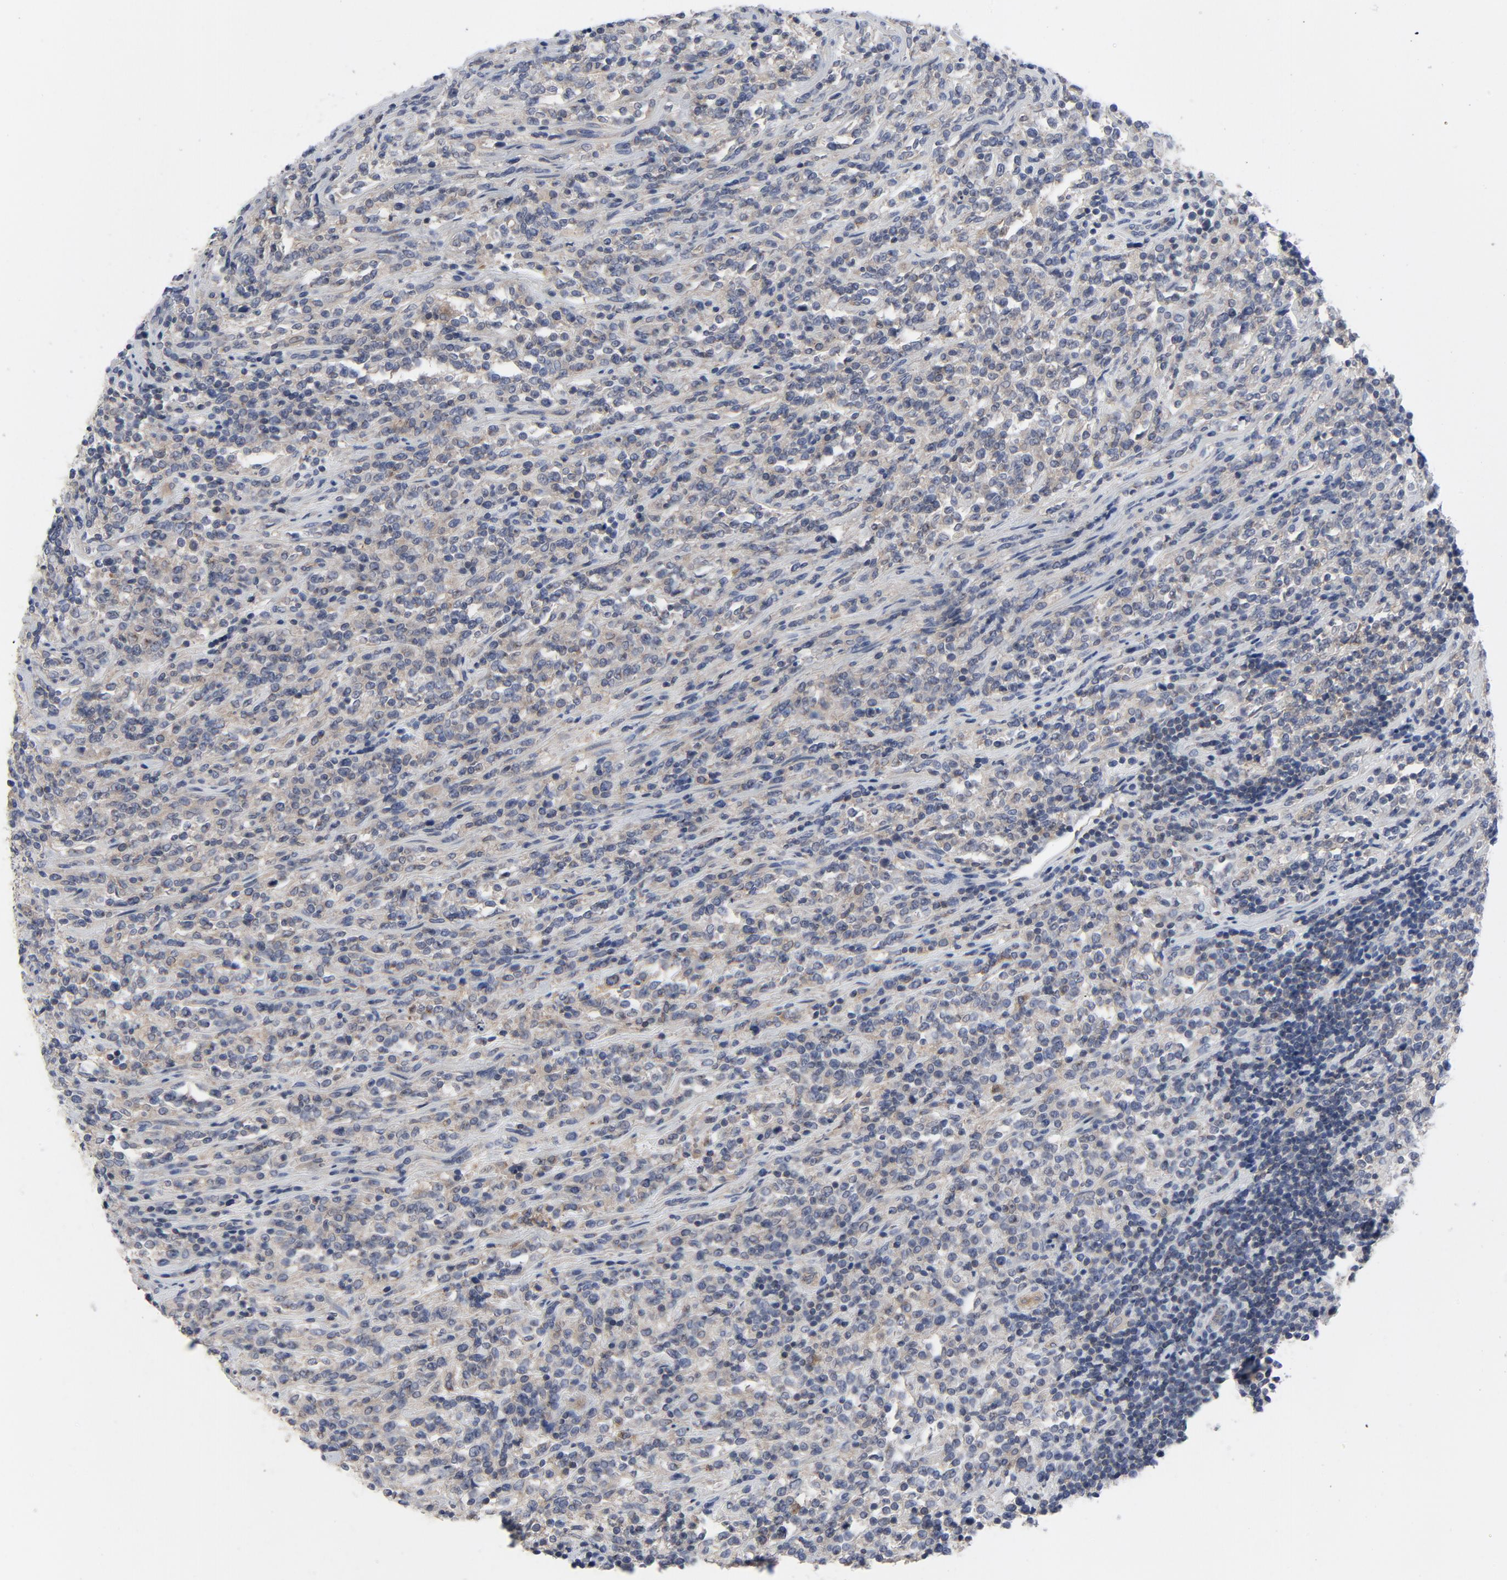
{"staining": {"intensity": "weak", "quantity": ">75%", "location": "cytoplasmic/membranous"}, "tissue": "lymphoma", "cell_type": "Tumor cells", "image_type": "cancer", "snomed": [{"axis": "morphology", "description": "Malignant lymphoma, non-Hodgkin's type, High grade"}, {"axis": "topography", "description": "Soft tissue"}], "caption": "This histopathology image demonstrates lymphoma stained with IHC to label a protein in brown. The cytoplasmic/membranous of tumor cells show weak positivity for the protein. Nuclei are counter-stained blue.", "gene": "DYNLT3", "patient": {"sex": "male", "age": 18}}